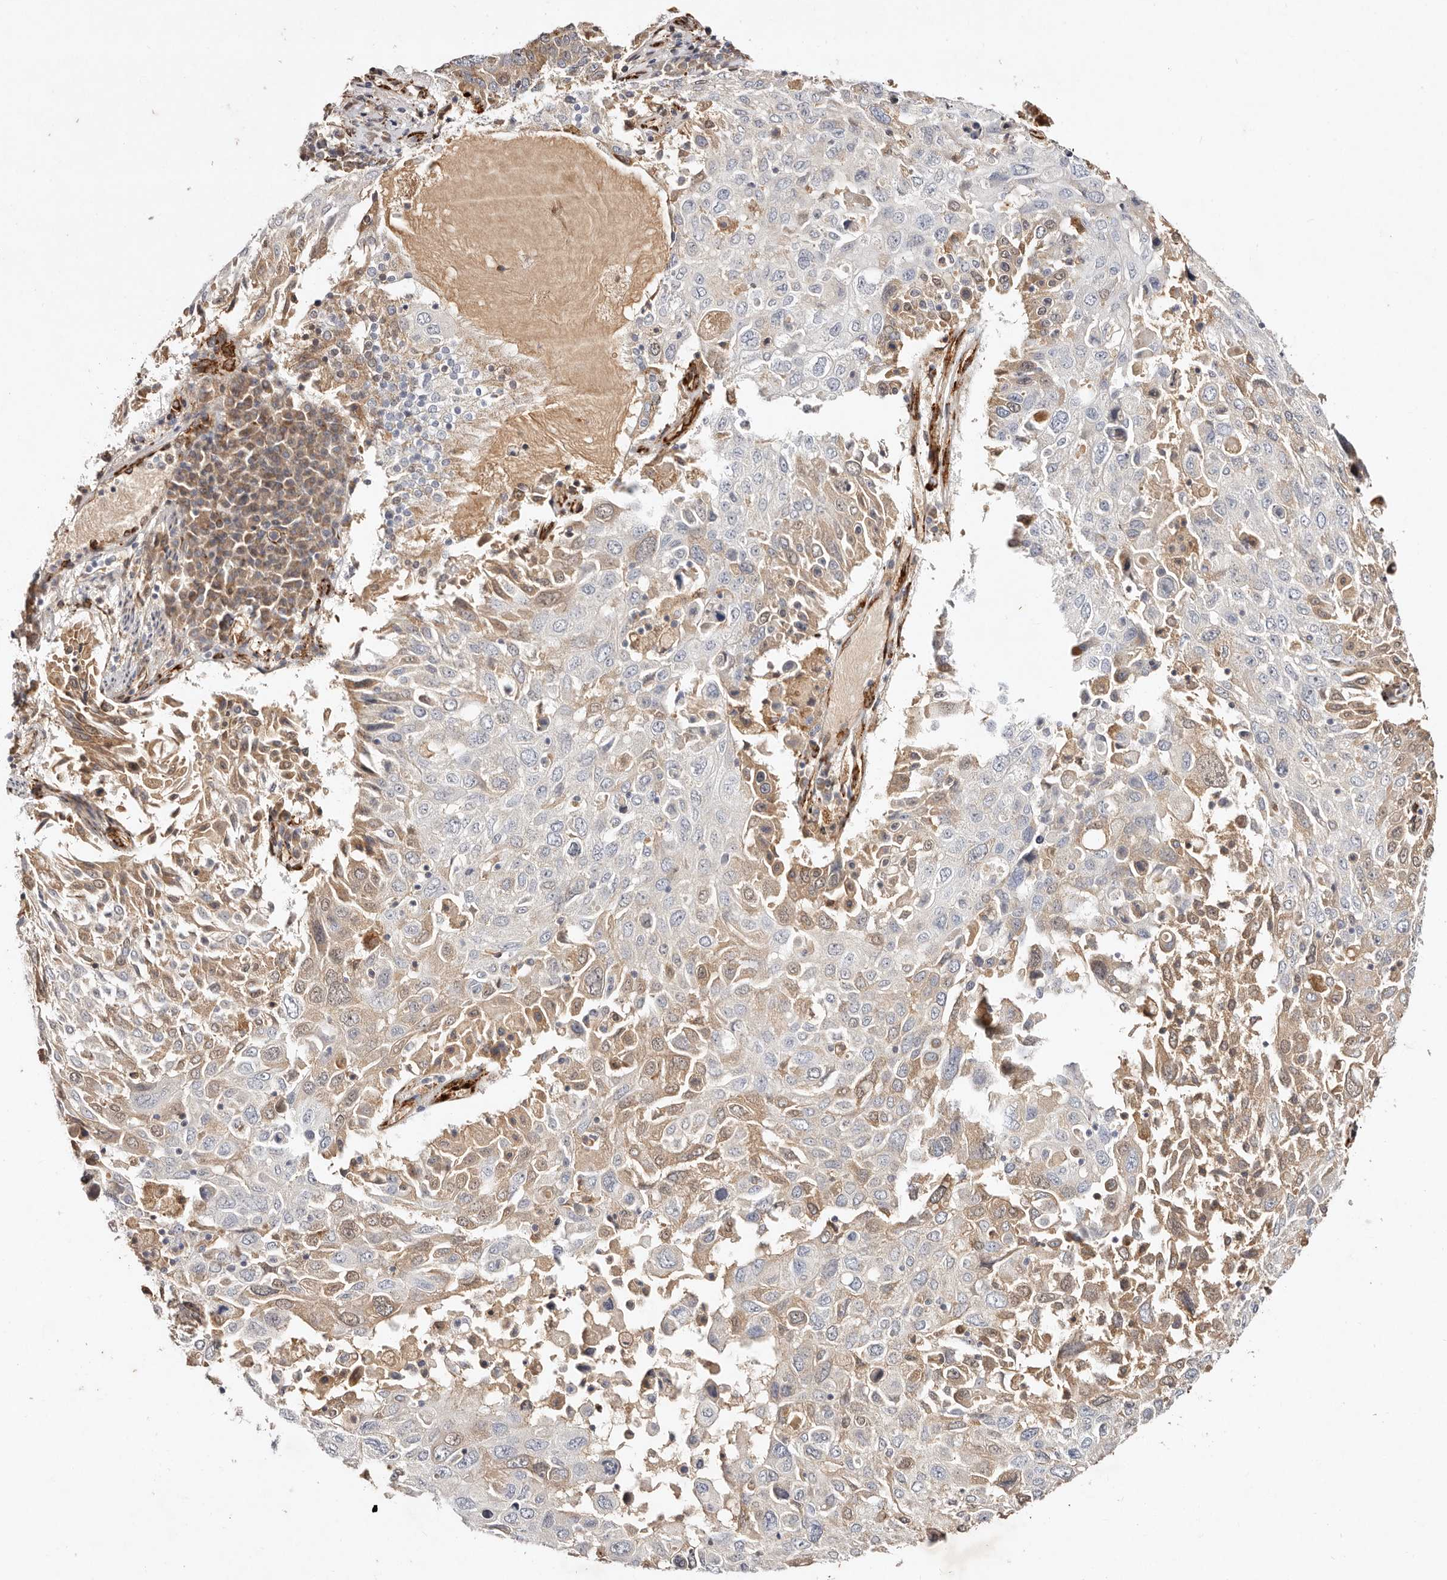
{"staining": {"intensity": "weak", "quantity": "<25%", "location": "cytoplasmic/membranous"}, "tissue": "lung cancer", "cell_type": "Tumor cells", "image_type": "cancer", "snomed": [{"axis": "morphology", "description": "Squamous cell carcinoma, NOS"}, {"axis": "topography", "description": "Lung"}], "caption": "High power microscopy image of an immunohistochemistry micrograph of lung cancer (squamous cell carcinoma), revealing no significant positivity in tumor cells.", "gene": "SERPINH1", "patient": {"sex": "male", "age": 65}}